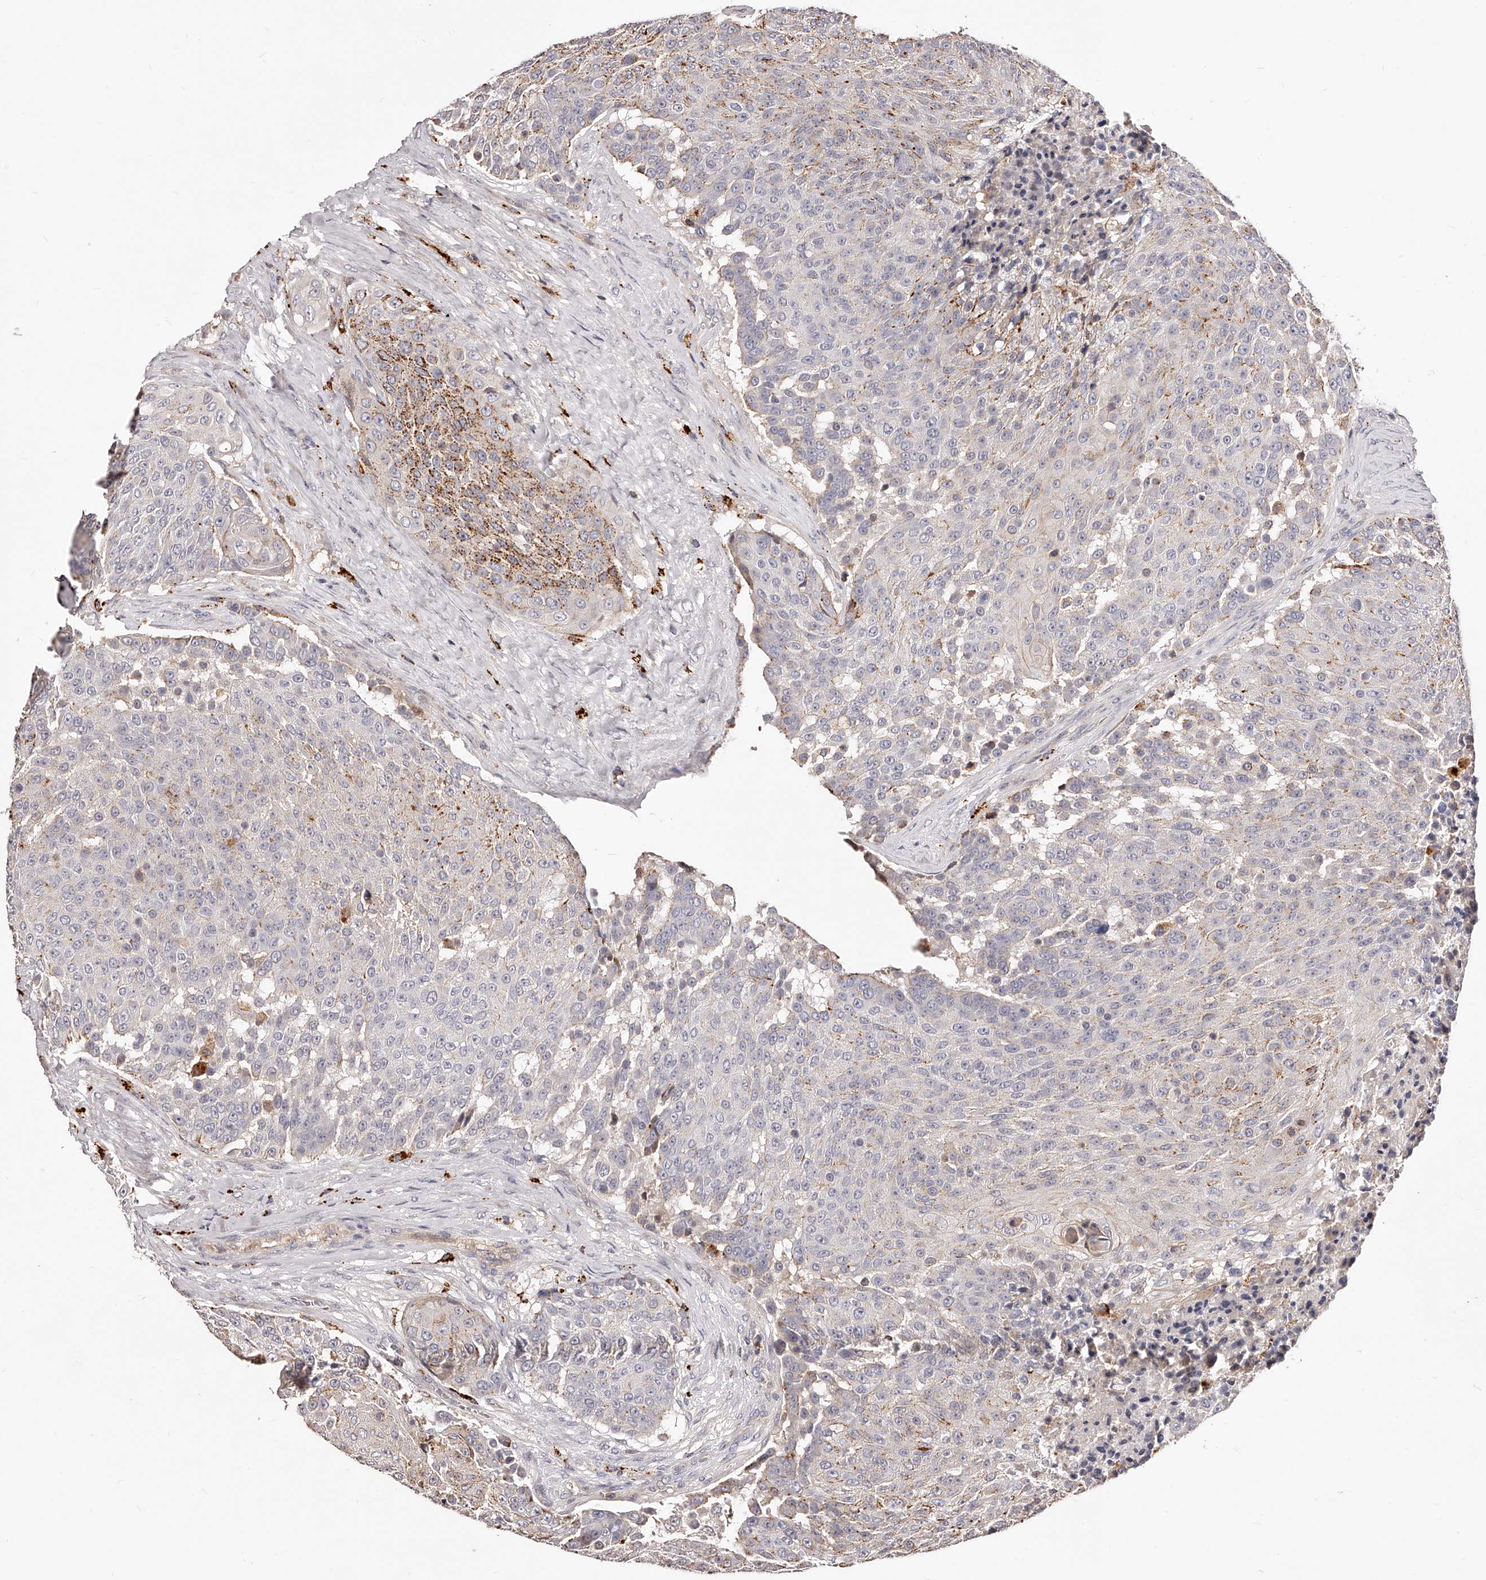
{"staining": {"intensity": "moderate", "quantity": "<25%", "location": "cytoplasmic/membranous"}, "tissue": "urothelial cancer", "cell_type": "Tumor cells", "image_type": "cancer", "snomed": [{"axis": "morphology", "description": "Urothelial carcinoma, High grade"}, {"axis": "topography", "description": "Urinary bladder"}], "caption": "About <25% of tumor cells in human urothelial cancer demonstrate moderate cytoplasmic/membranous protein positivity as visualized by brown immunohistochemical staining.", "gene": "PHACTR1", "patient": {"sex": "female", "age": 63}}